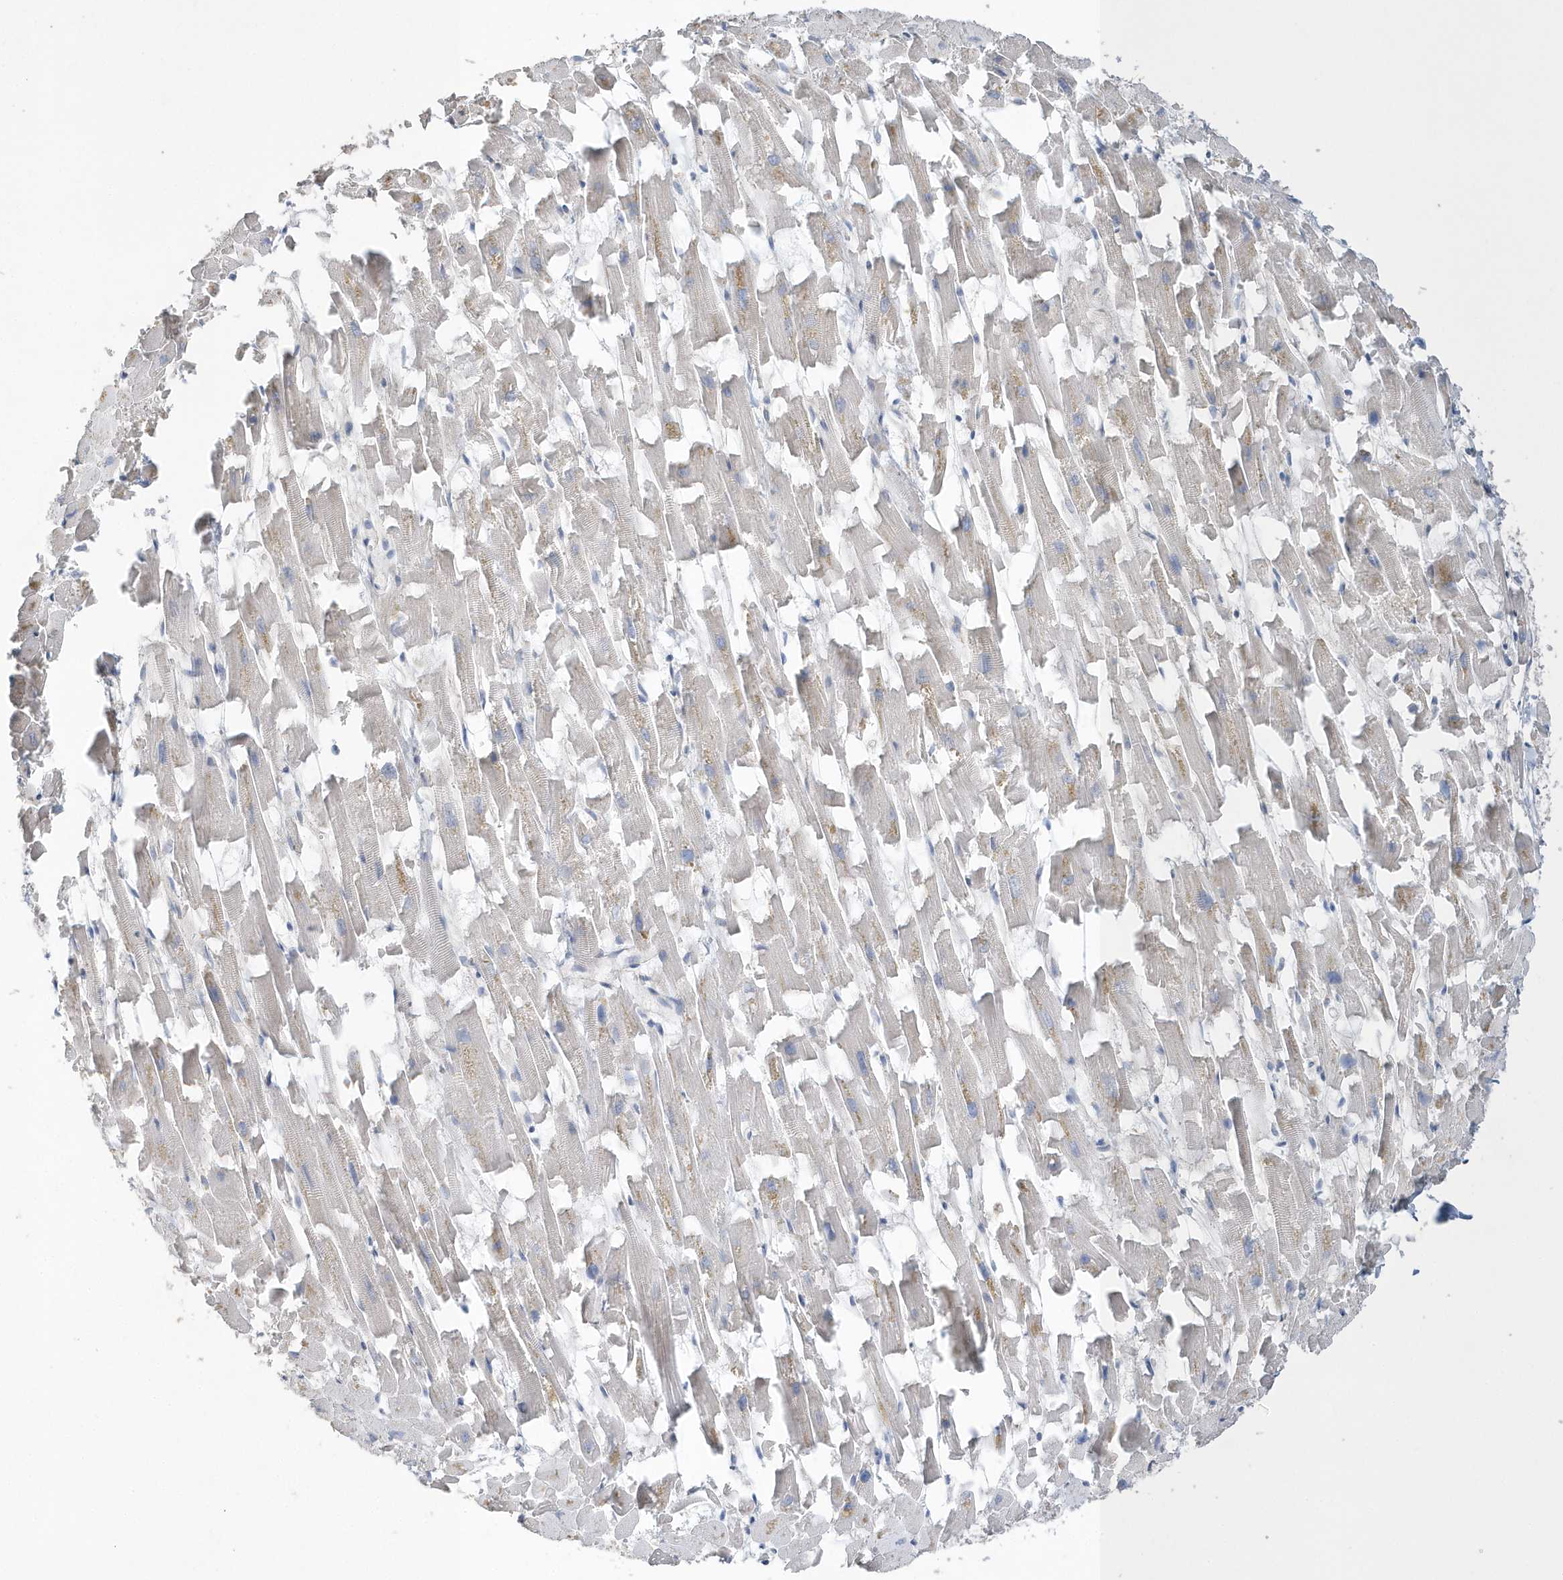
{"staining": {"intensity": "weak", "quantity": "25%-75%", "location": "cytoplasmic/membranous,nuclear"}, "tissue": "heart muscle", "cell_type": "Cardiomyocytes", "image_type": "normal", "snomed": [{"axis": "morphology", "description": "Normal tissue, NOS"}, {"axis": "topography", "description": "Heart"}], "caption": "Immunohistochemistry (IHC) micrograph of benign heart muscle: heart muscle stained using IHC demonstrates low levels of weak protein expression localized specifically in the cytoplasmic/membranous,nuclear of cardiomyocytes, appearing as a cytoplasmic/membranous,nuclear brown color.", "gene": "SPATA5", "patient": {"sex": "female", "age": 64}}